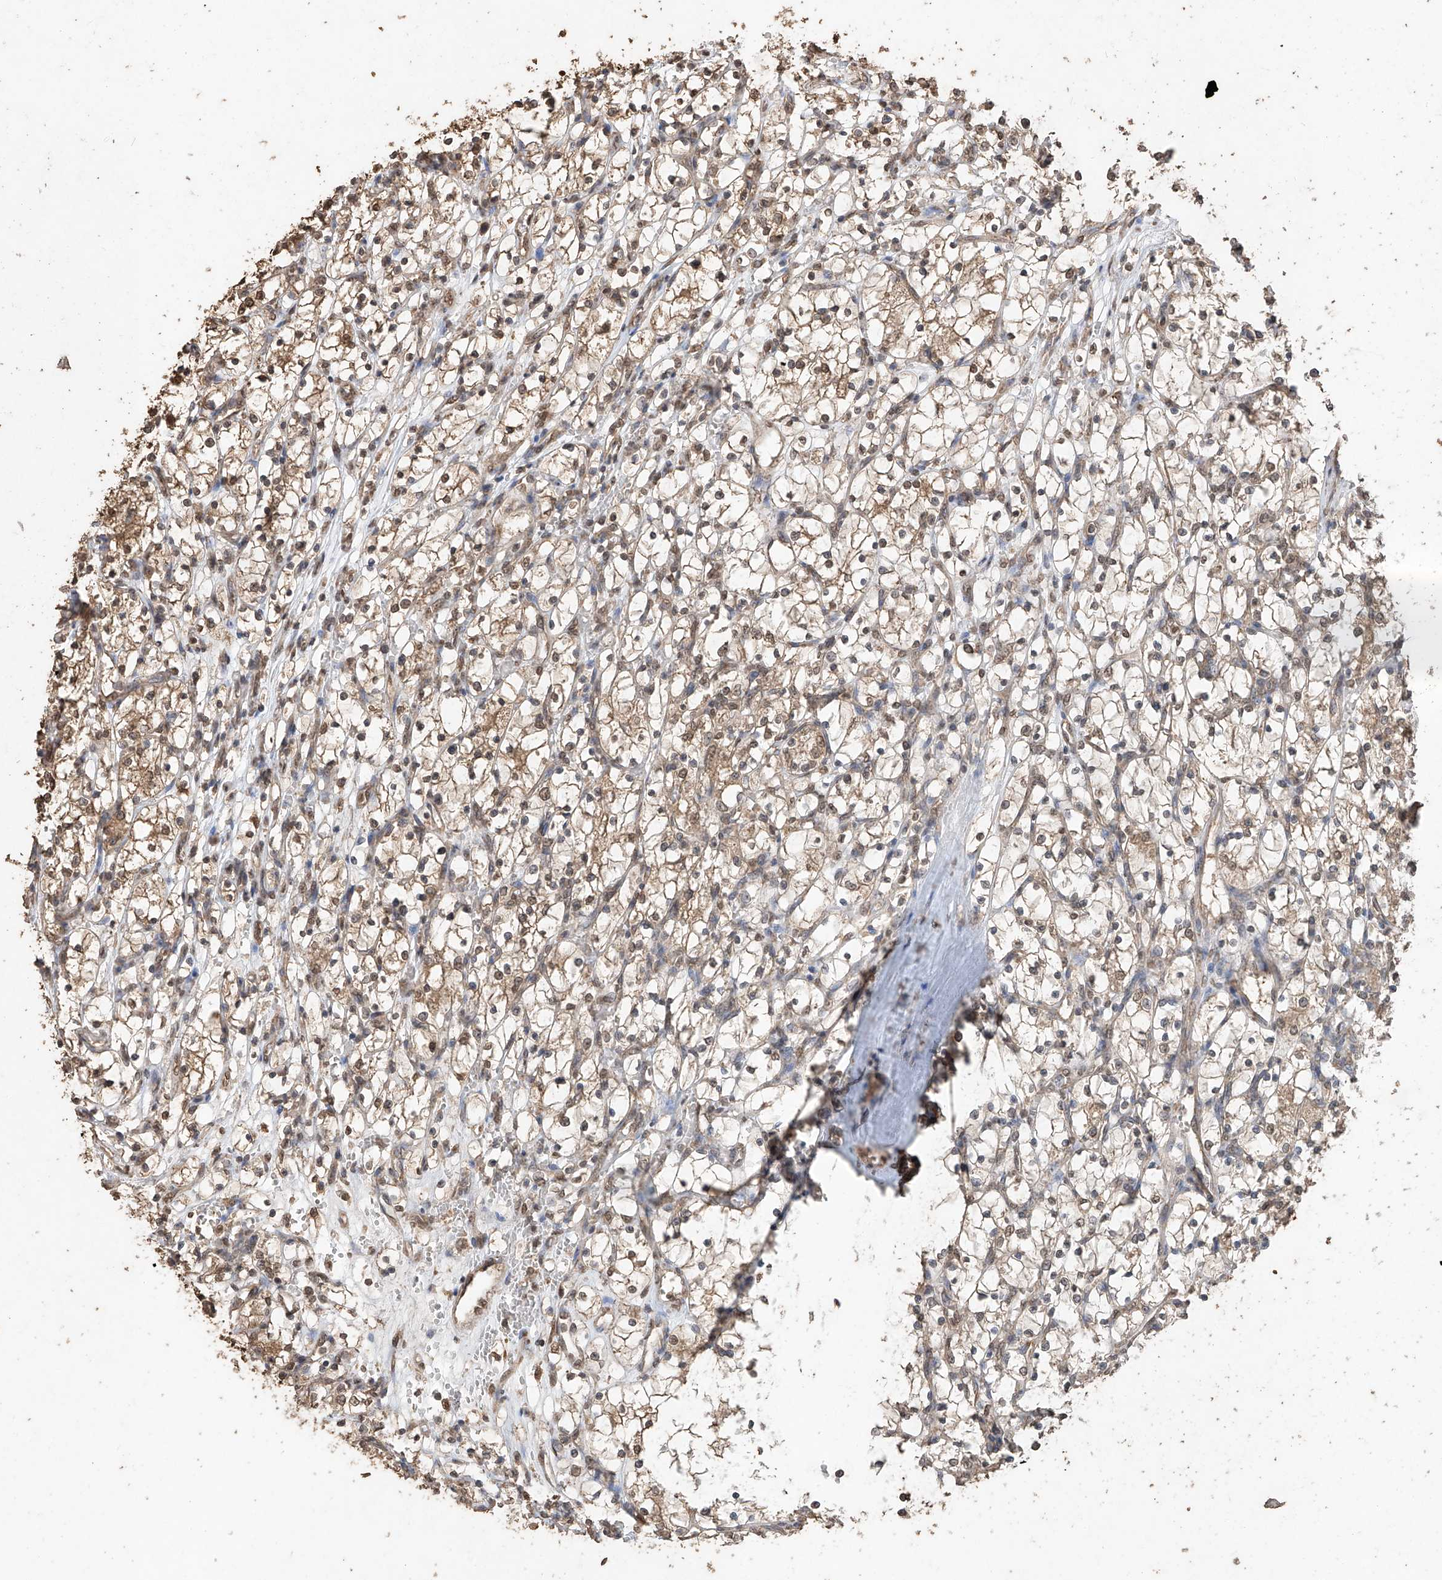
{"staining": {"intensity": "moderate", "quantity": ">75%", "location": "cytoplasmic/membranous,nuclear"}, "tissue": "renal cancer", "cell_type": "Tumor cells", "image_type": "cancer", "snomed": [{"axis": "morphology", "description": "Adenocarcinoma, NOS"}, {"axis": "topography", "description": "Kidney"}], "caption": "Adenocarcinoma (renal) stained for a protein (brown) reveals moderate cytoplasmic/membranous and nuclear positive expression in about >75% of tumor cells.", "gene": "ELOVL1", "patient": {"sex": "female", "age": 69}}